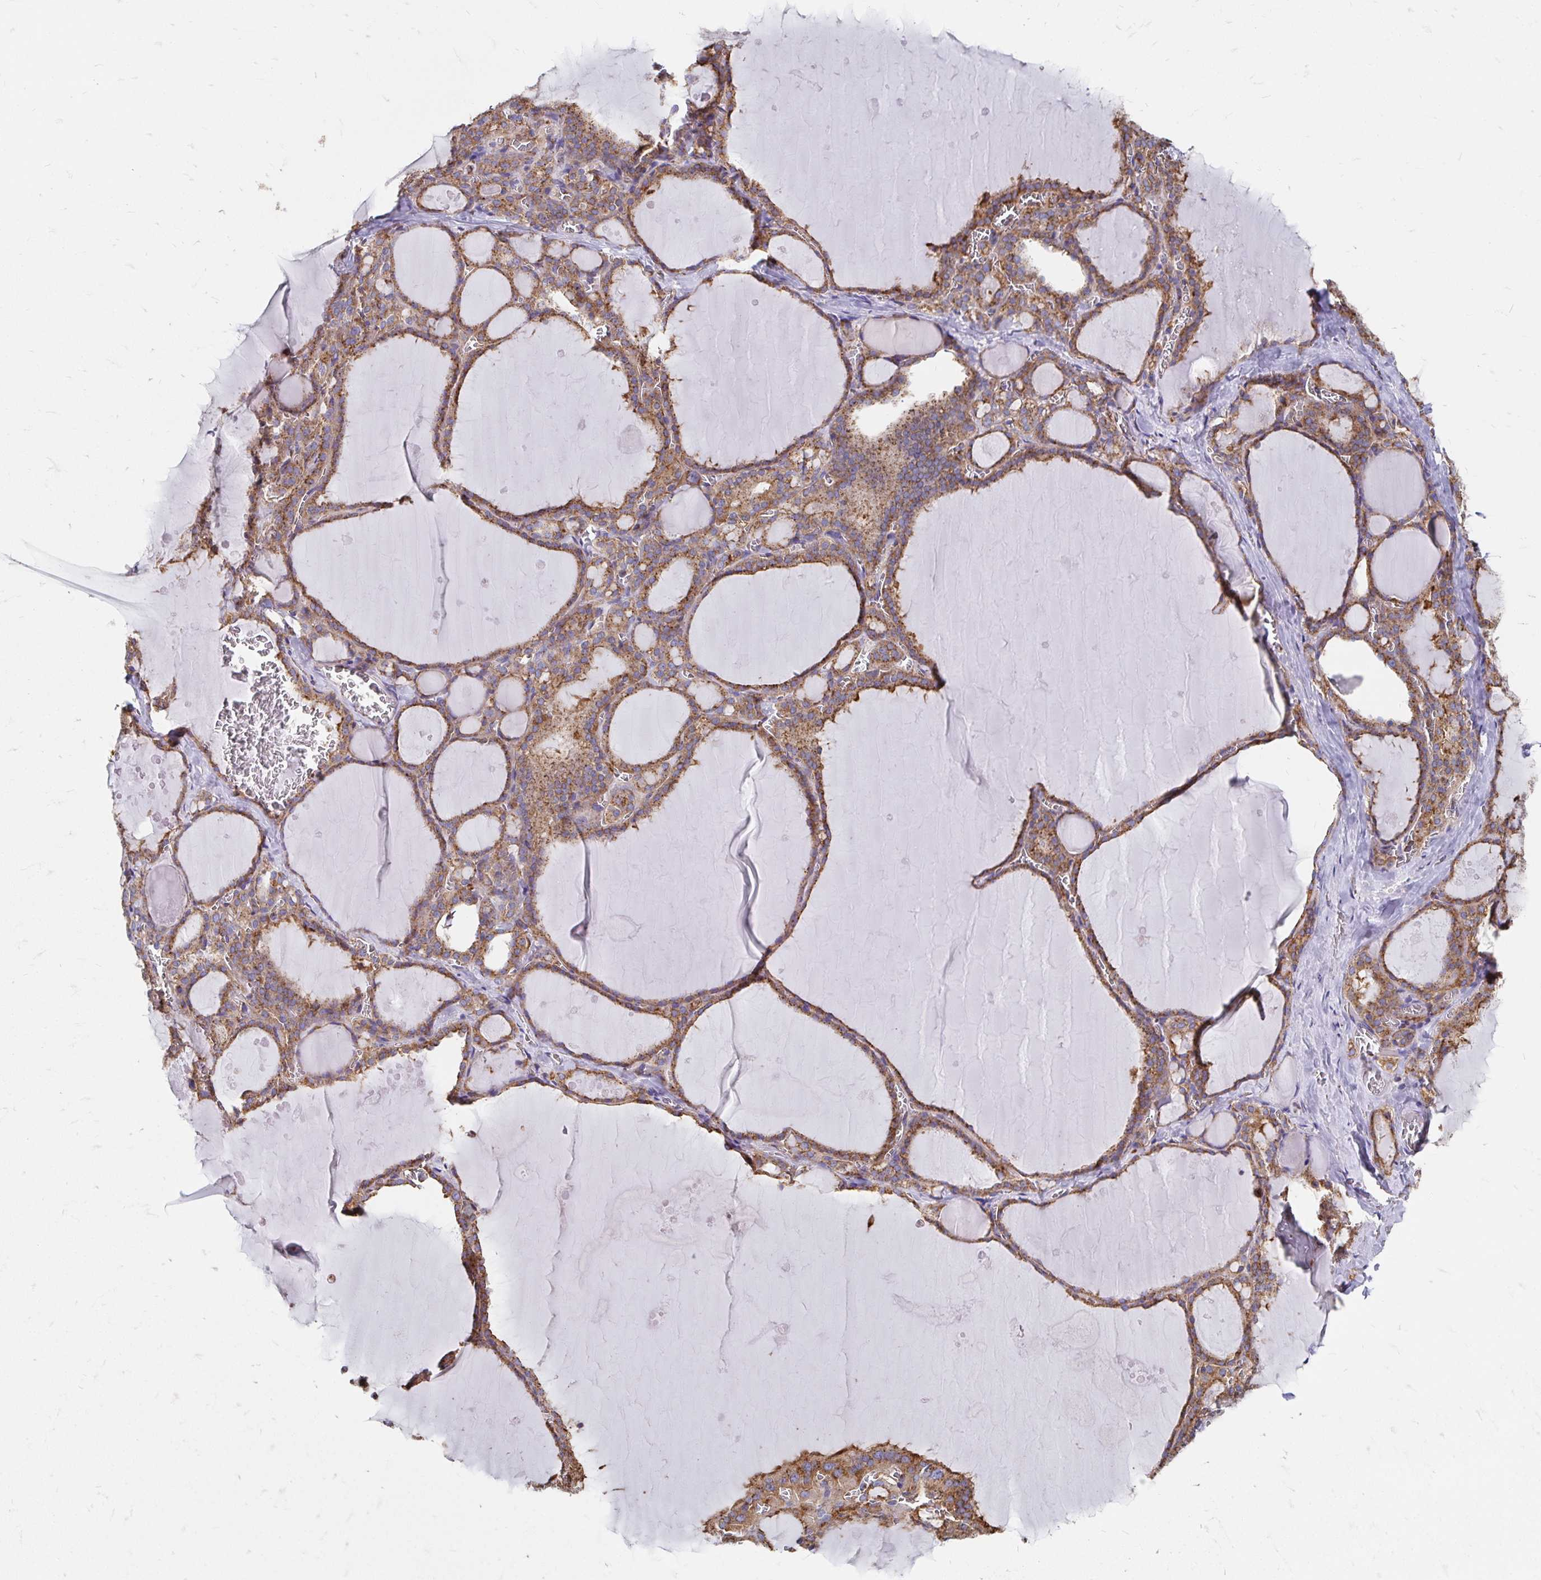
{"staining": {"intensity": "moderate", "quantity": ">75%", "location": "cytoplasmic/membranous"}, "tissue": "thyroid gland", "cell_type": "Glandular cells", "image_type": "normal", "snomed": [{"axis": "morphology", "description": "Normal tissue, NOS"}, {"axis": "topography", "description": "Thyroid gland"}], "caption": "Thyroid gland stained with immunohistochemistry displays moderate cytoplasmic/membranous positivity in approximately >75% of glandular cells. (IHC, brightfield microscopy, high magnification).", "gene": "CLTC", "patient": {"sex": "male", "age": 56}}